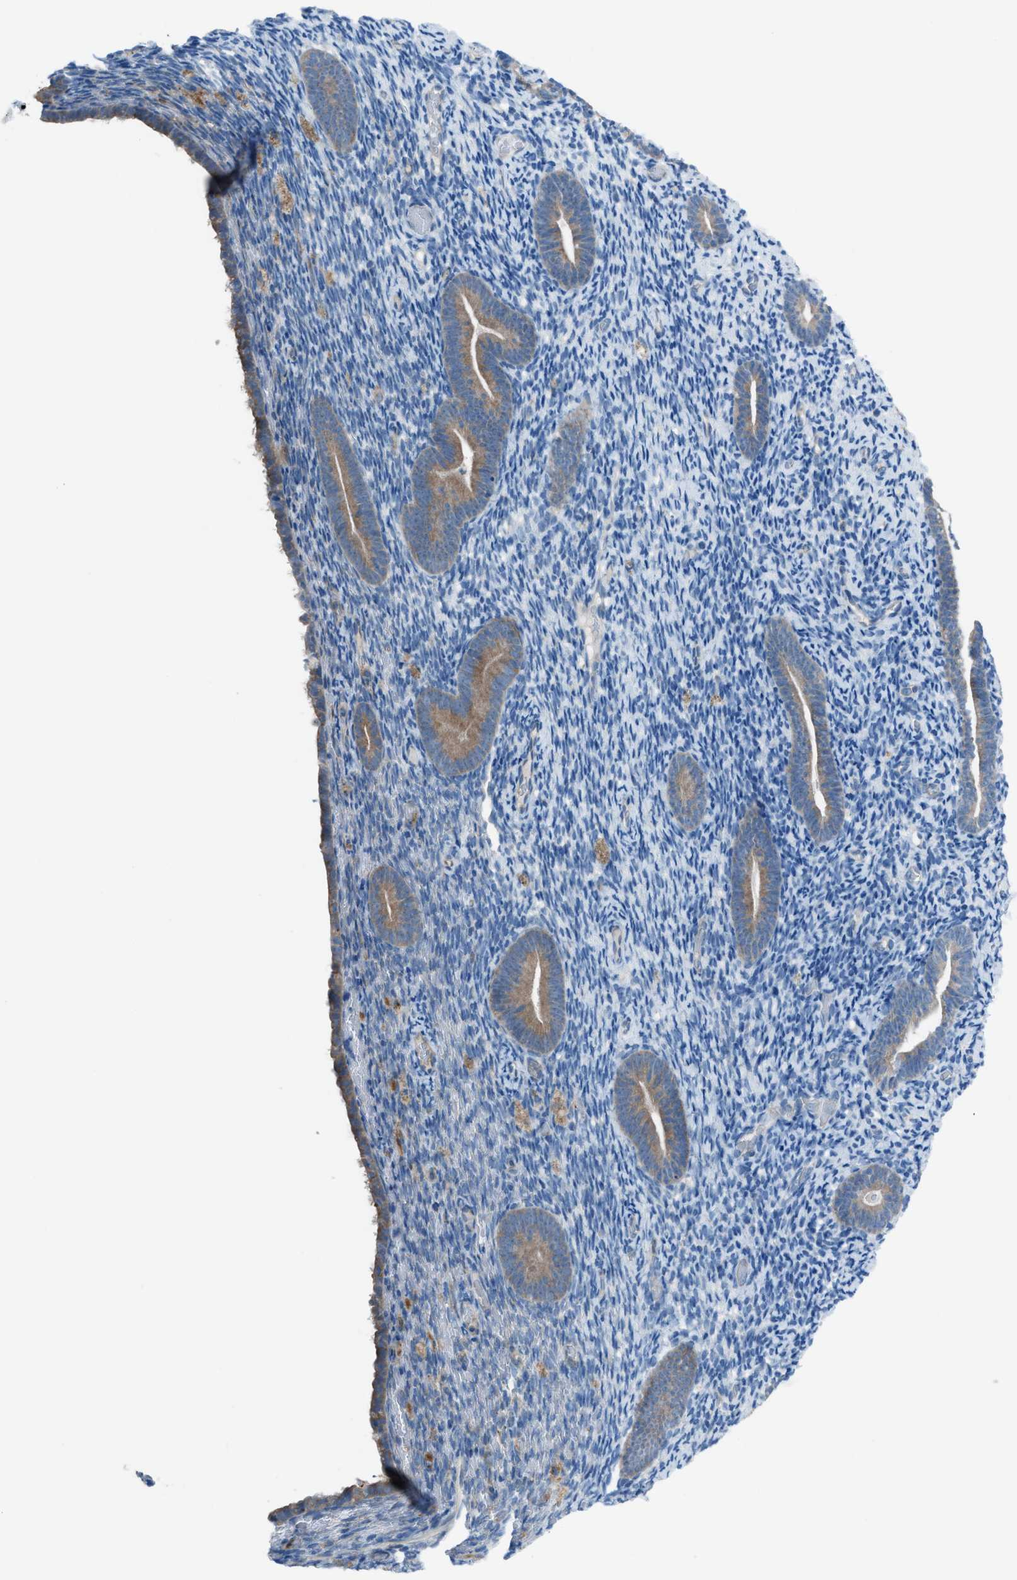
{"staining": {"intensity": "negative", "quantity": "none", "location": "none"}, "tissue": "endometrium", "cell_type": "Cells in endometrial stroma", "image_type": "normal", "snomed": [{"axis": "morphology", "description": "Normal tissue, NOS"}, {"axis": "topography", "description": "Endometrium"}], "caption": "The histopathology image displays no staining of cells in endometrial stroma in normal endometrium.", "gene": "HEG1", "patient": {"sex": "female", "age": 51}}